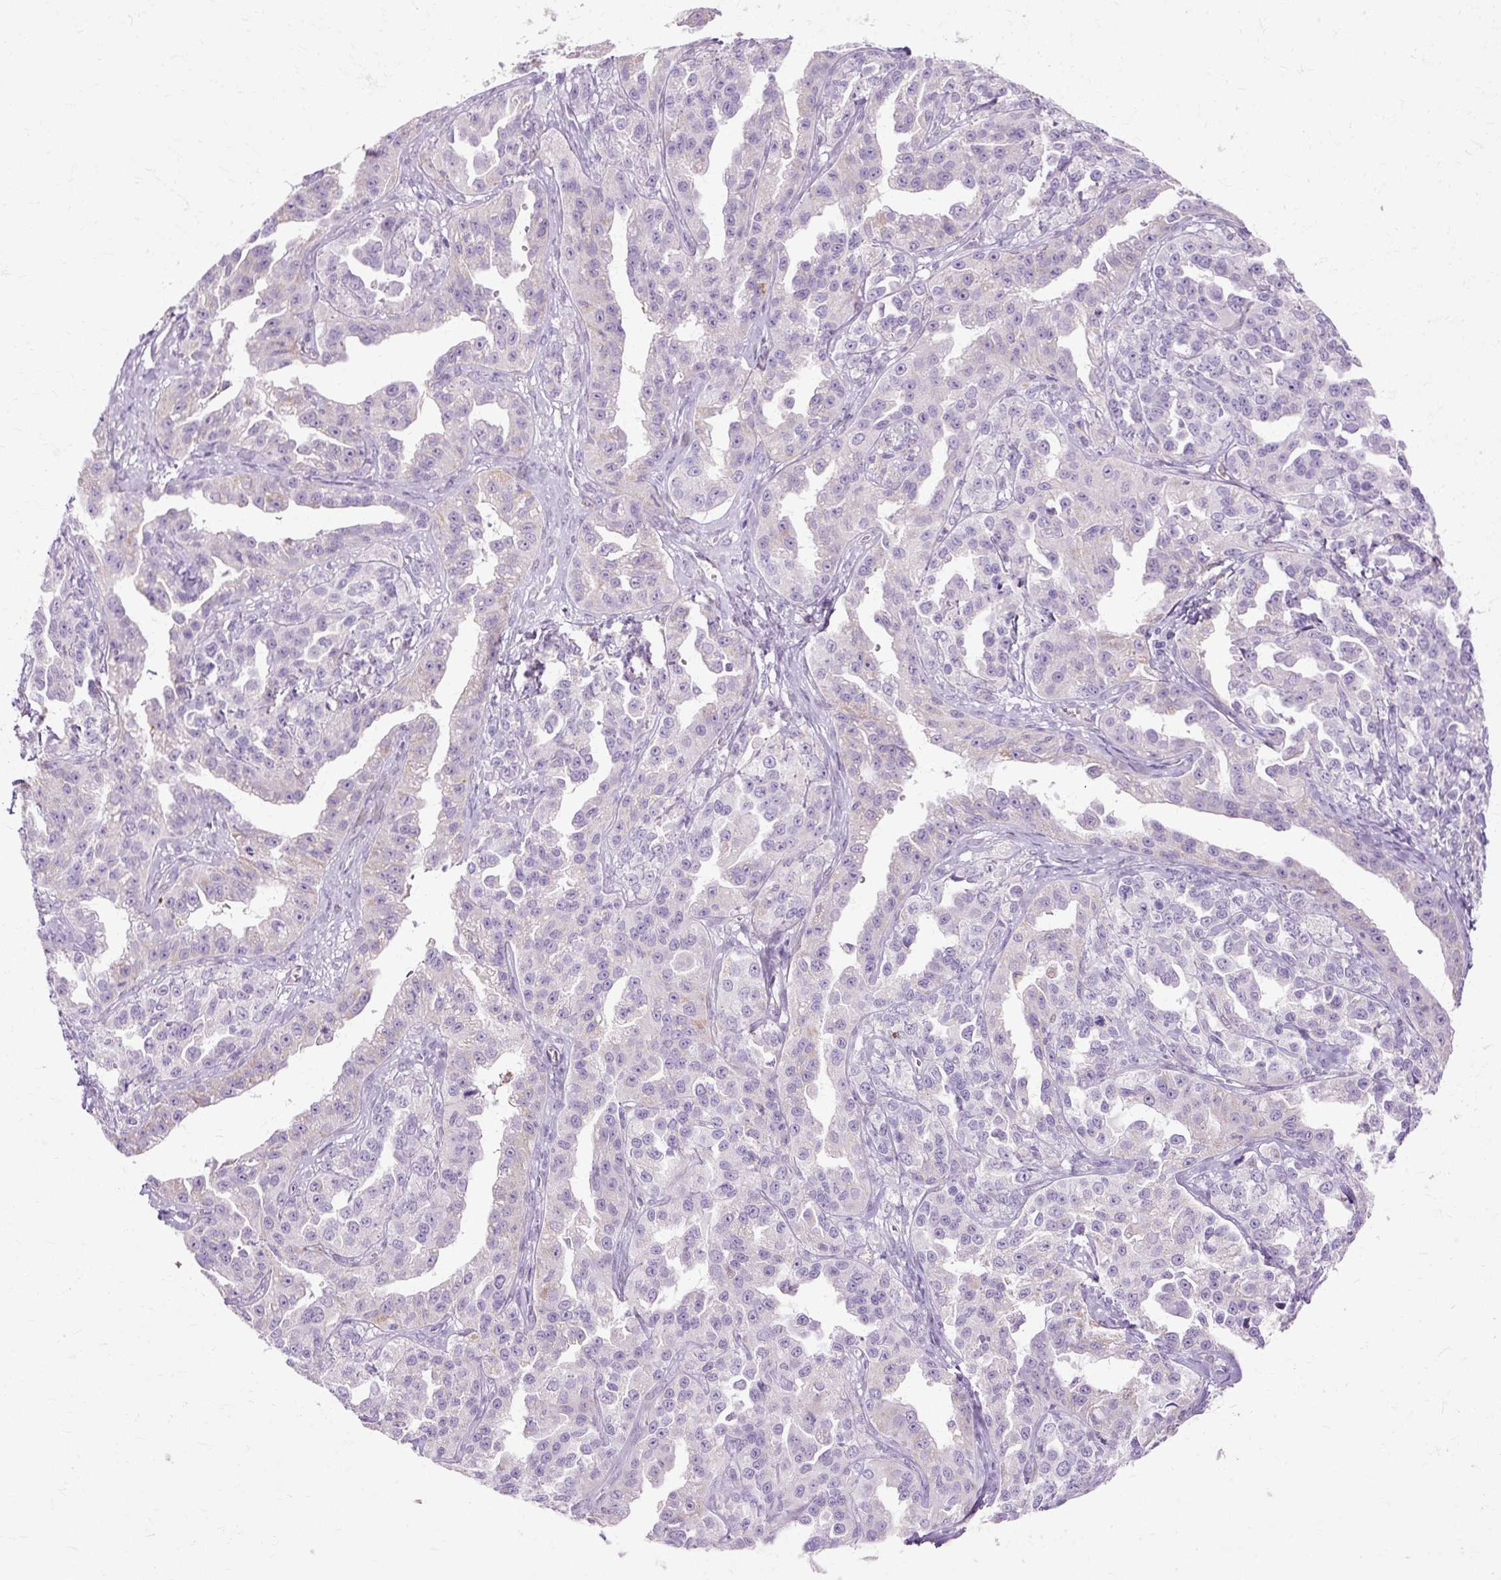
{"staining": {"intensity": "negative", "quantity": "none", "location": "none"}, "tissue": "ovarian cancer", "cell_type": "Tumor cells", "image_type": "cancer", "snomed": [{"axis": "morphology", "description": "Cystadenocarcinoma, serous, NOS"}, {"axis": "topography", "description": "Ovary"}], "caption": "There is no significant staining in tumor cells of ovarian cancer.", "gene": "HSD11B1", "patient": {"sex": "female", "age": 75}}